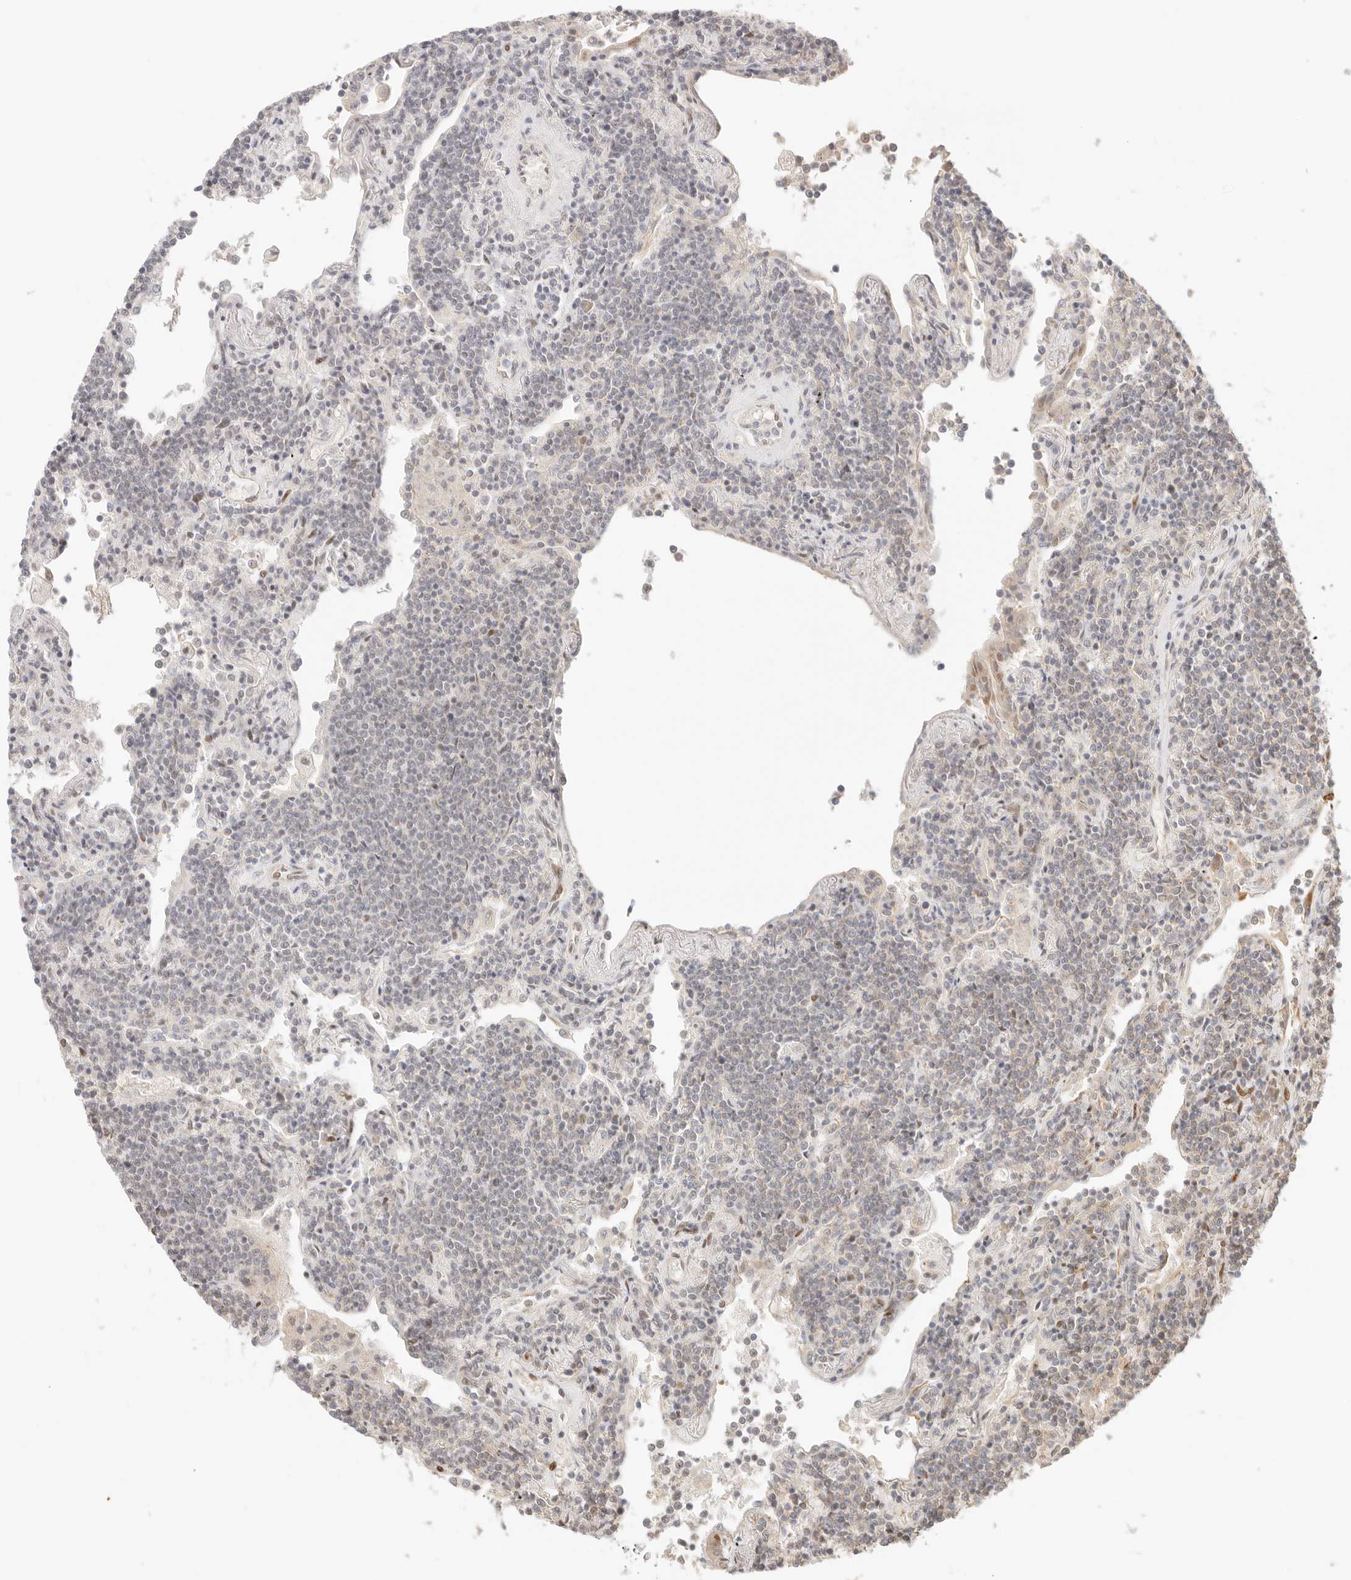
{"staining": {"intensity": "negative", "quantity": "none", "location": "none"}, "tissue": "lymphoma", "cell_type": "Tumor cells", "image_type": "cancer", "snomed": [{"axis": "morphology", "description": "Malignant lymphoma, non-Hodgkin's type, Low grade"}, {"axis": "topography", "description": "Lung"}], "caption": "IHC of human lymphoma reveals no positivity in tumor cells.", "gene": "HOXC5", "patient": {"sex": "female", "age": 71}}